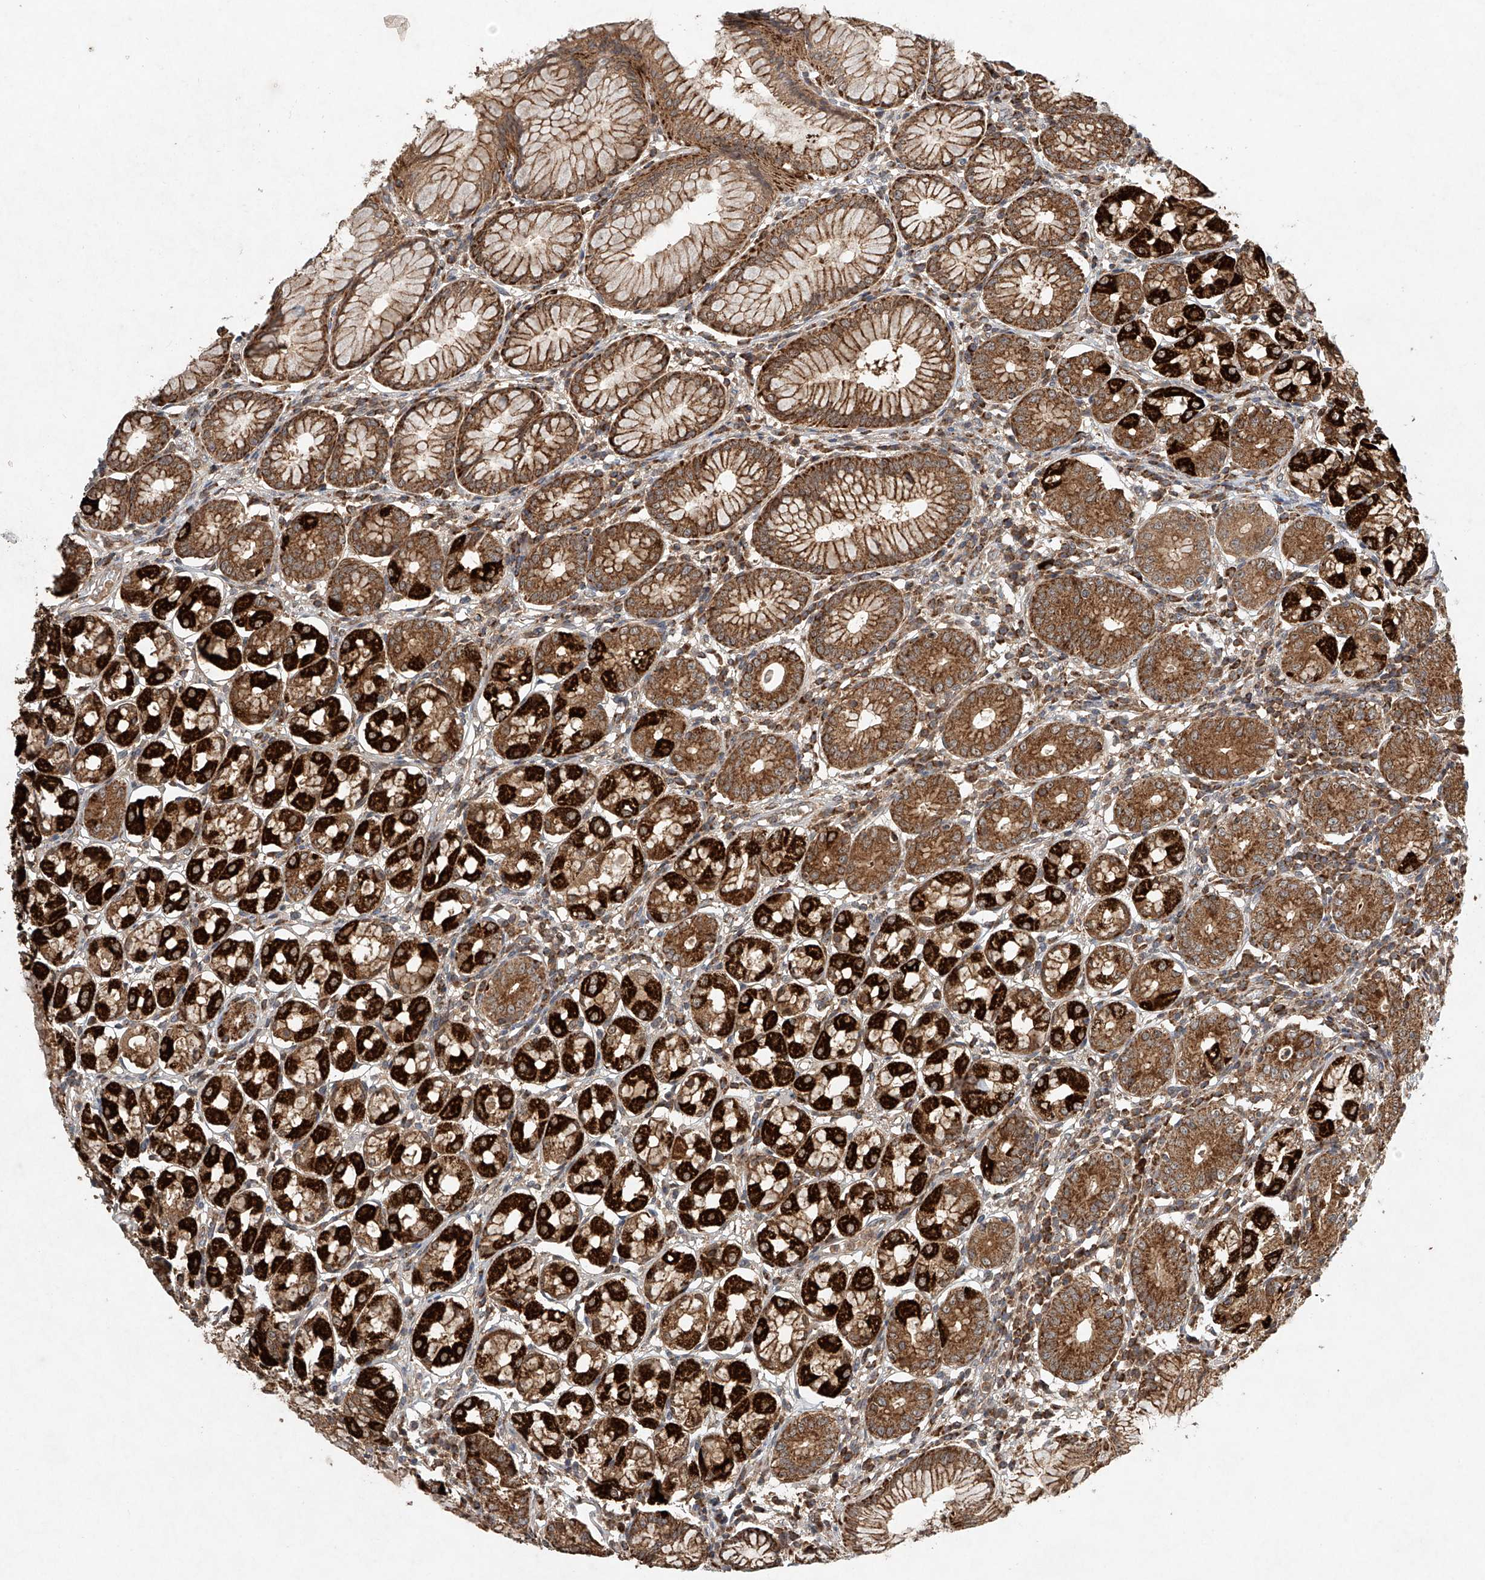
{"staining": {"intensity": "strong", "quantity": ">75%", "location": "cytoplasmic/membranous"}, "tissue": "stomach", "cell_type": "Glandular cells", "image_type": "normal", "snomed": [{"axis": "morphology", "description": "Normal tissue, NOS"}, {"axis": "topography", "description": "Stomach, lower"}], "caption": "This image displays unremarkable stomach stained with immunohistochemistry (IHC) to label a protein in brown. The cytoplasmic/membranous of glandular cells show strong positivity for the protein. Nuclei are counter-stained blue.", "gene": "DCAF11", "patient": {"sex": "female", "age": 56}}